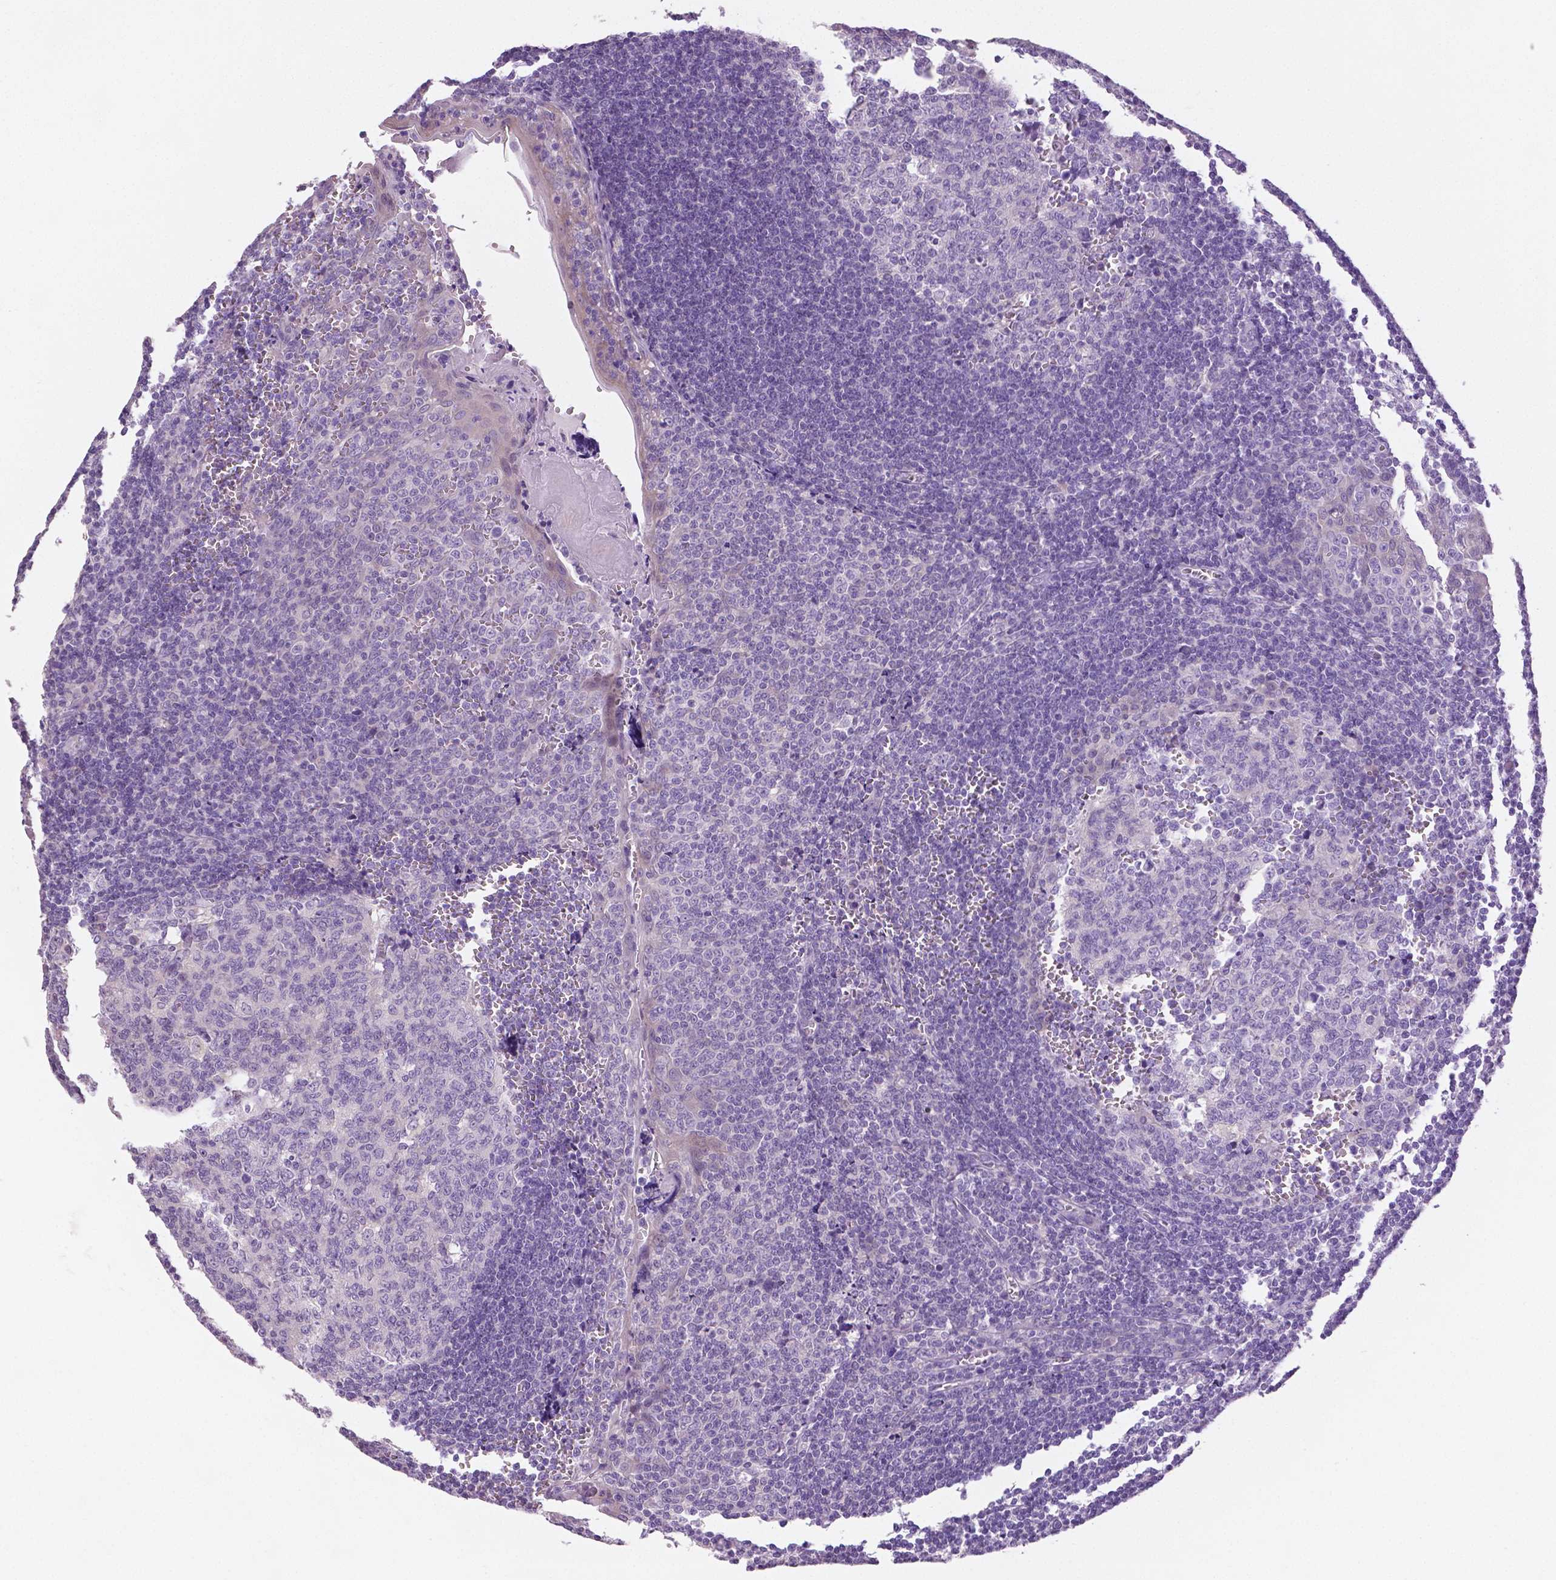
{"staining": {"intensity": "negative", "quantity": "none", "location": "none"}, "tissue": "tonsil", "cell_type": "Germinal center cells", "image_type": "normal", "snomed": [{"axis": "morphology", "description": "Normal tissue, NOS"}, {"axis": "morphology", "description": "Inflammation, NOS"}, {"axis": "topography", "description": "Tonsil"}], "caption": "The photomicrograph reveals no staining of germinal center cells in normal tonsil.", "gene": "DNAH12", "patient": {"sex": "female", "age": 31}}